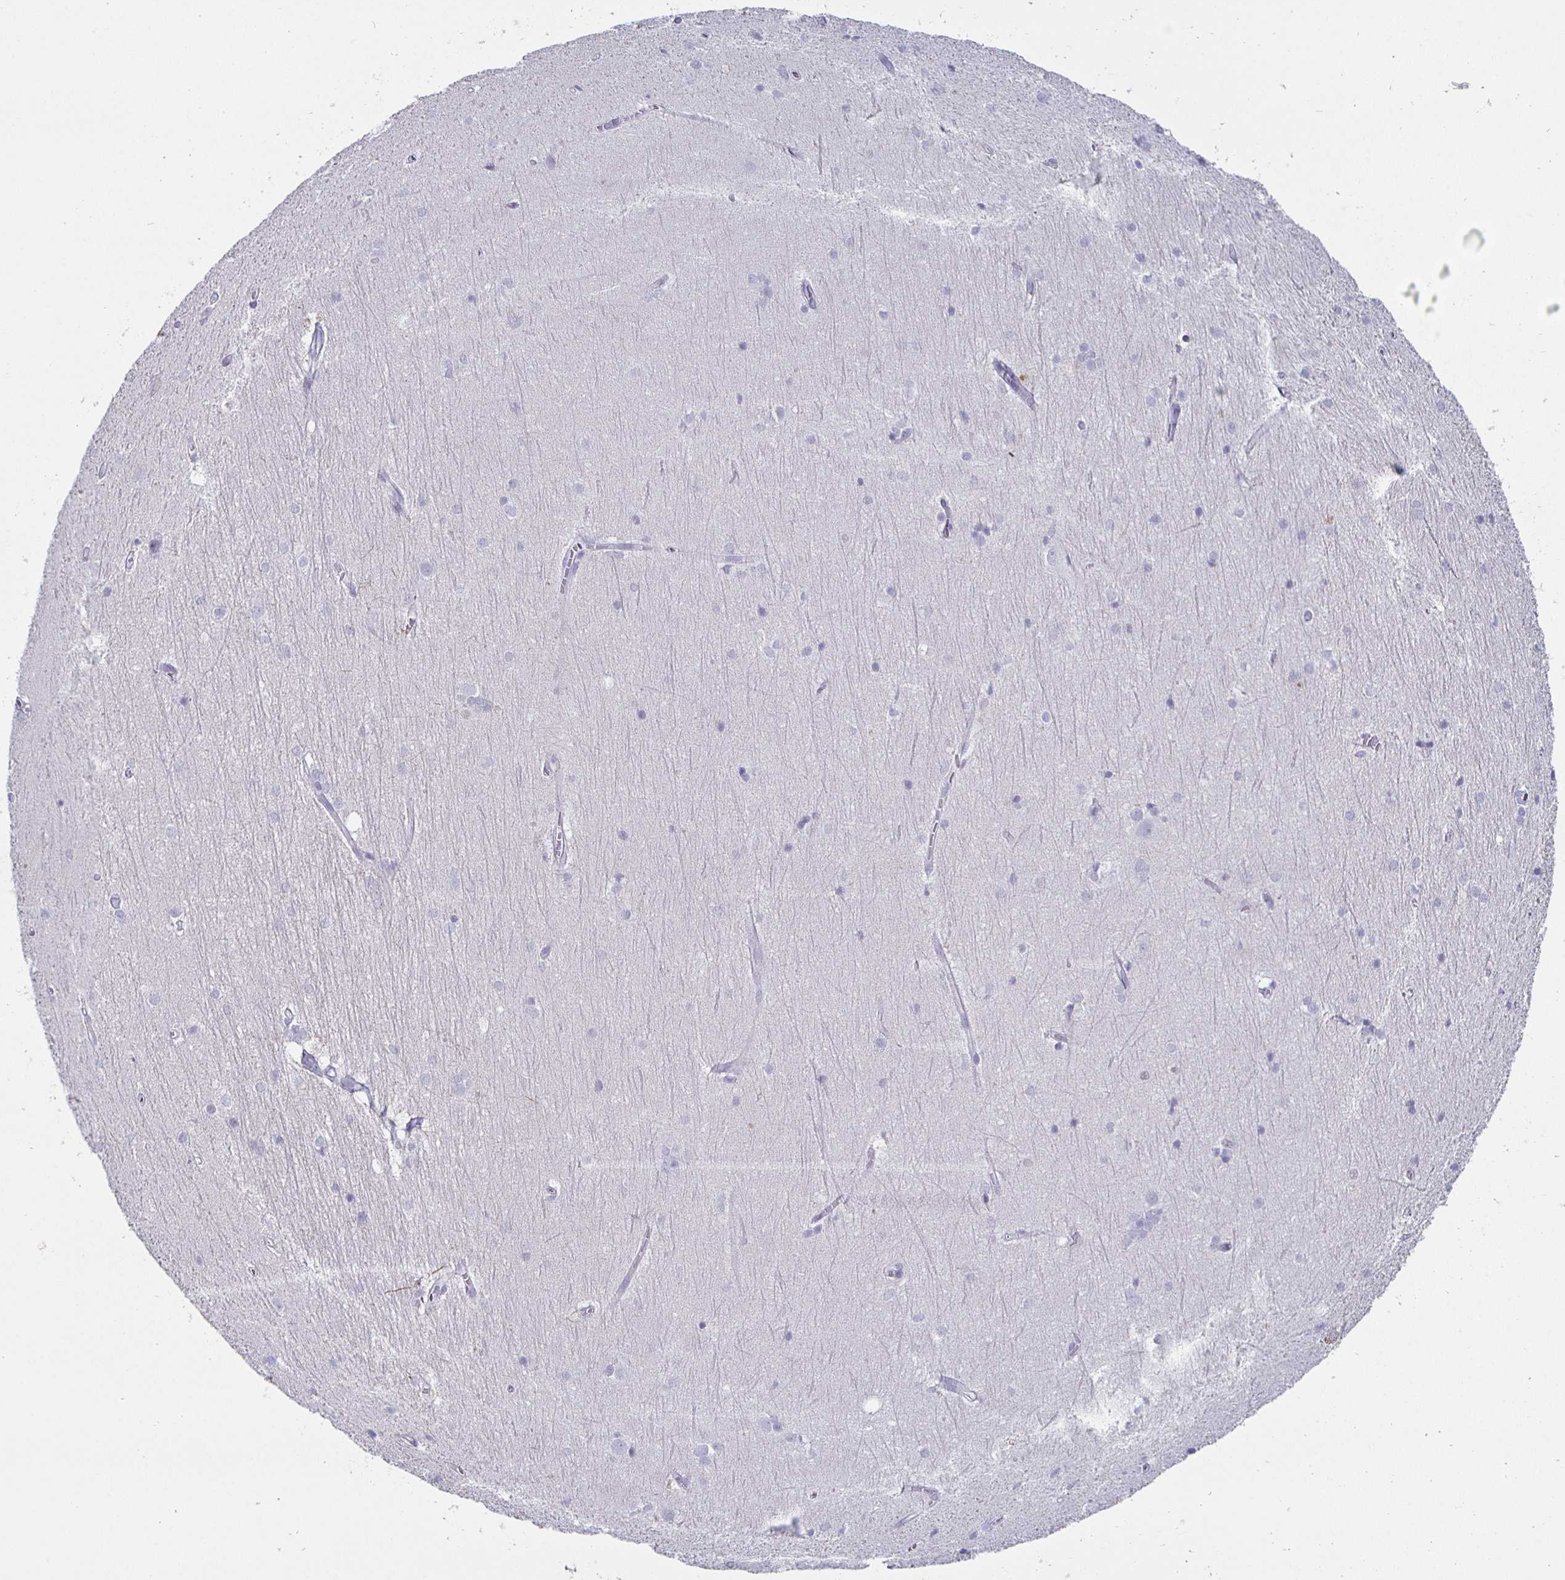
{"staining": {"intensity": "negative", "quantity": "none", "location": "none"}, "tissue": "hippocampus", "cell_type": "Glial cells", "image_type": "normal", "snomed": [{"axis": "morphology", "description": "Normal tissue, NOS"}, {"axis": "topography", "description": "Cerebral cortex"}, {"axis": "topography", "description": "Hippocampus"}], "caption": "Immunohistochemistry (IHC) of benign hippocampus shows no positivity in glial cells.", "gene": "ENPP1", "patient": {"sex": "female", "age": 19}}